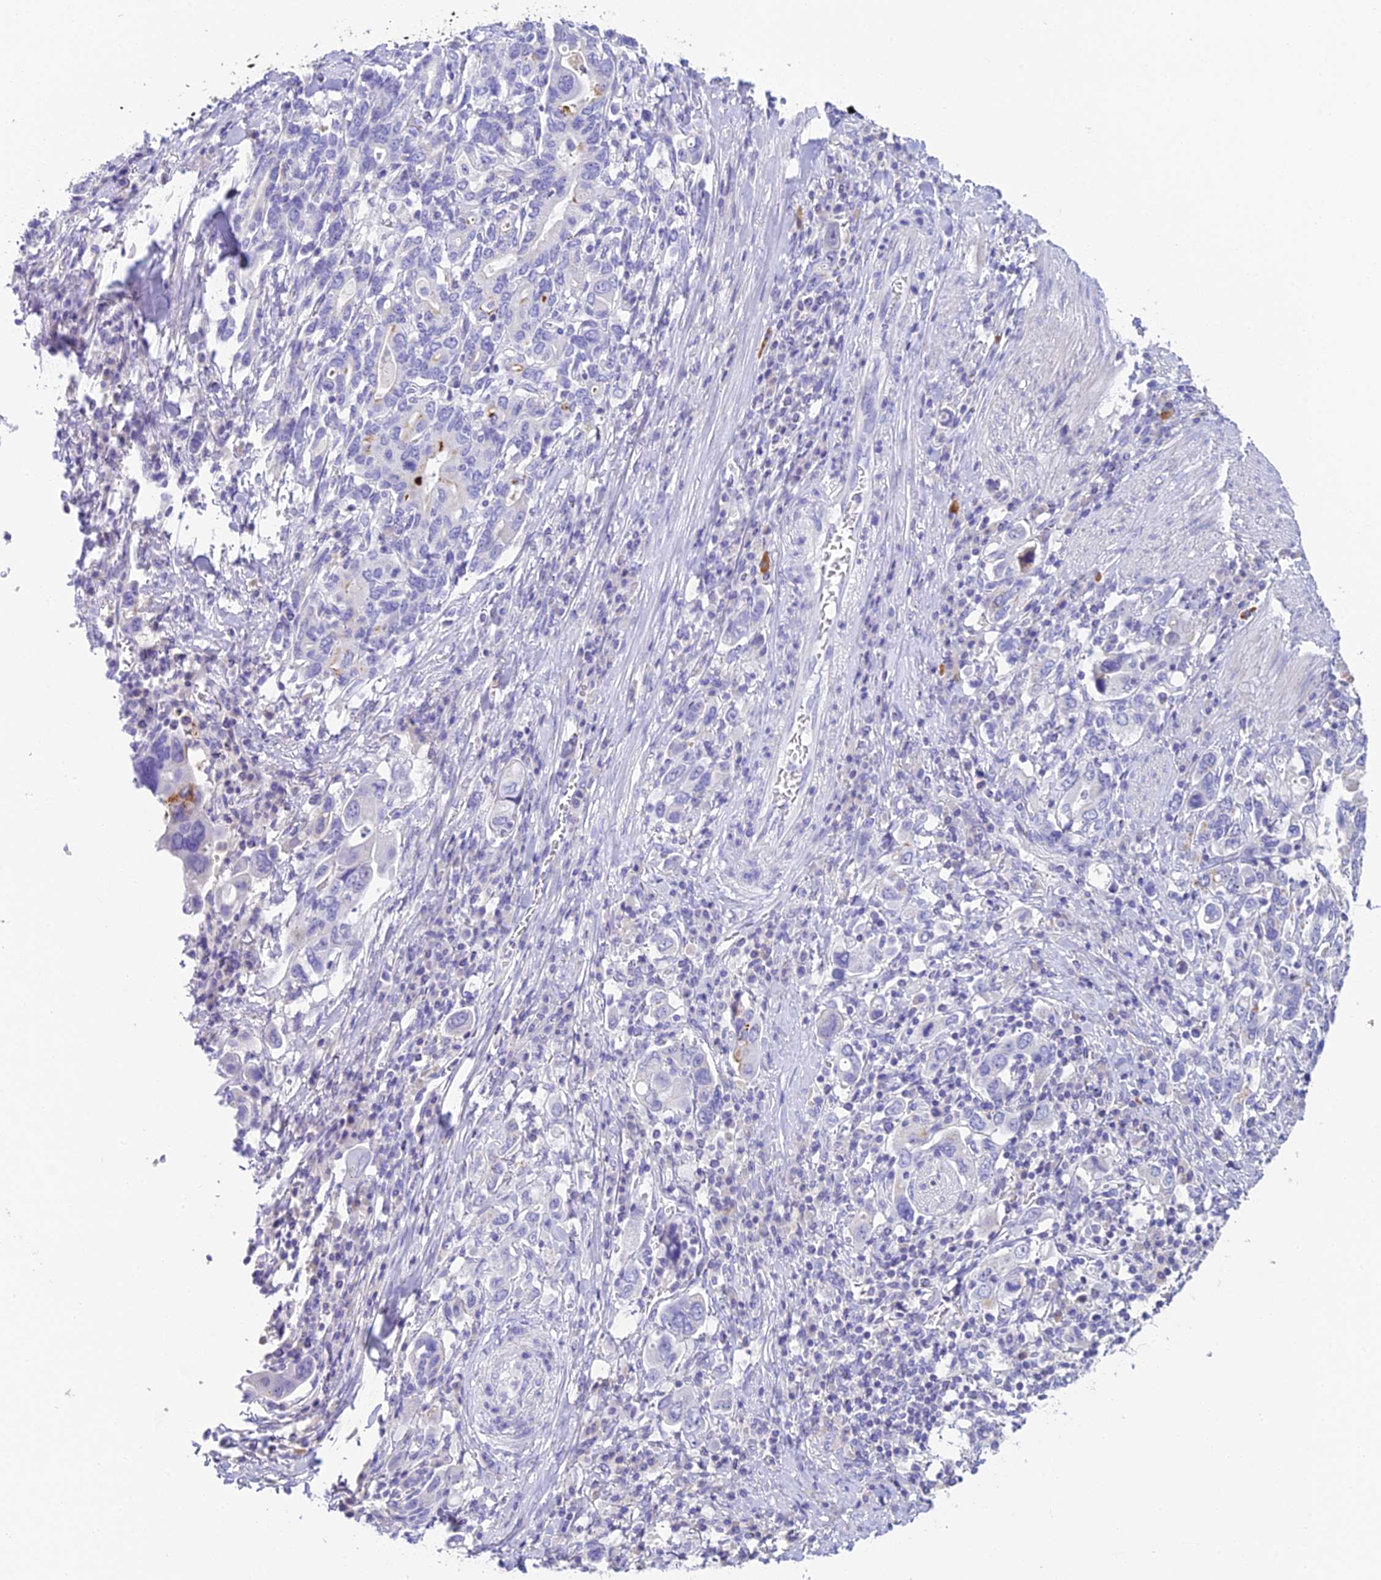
{"staining": {"intensity": "negative", "quantity": "none", "location": "none"}, "tissue": "stomach cancer", "cell_type": "Tumor cells", "image_type": "cancer", "snomed": [{"axis": "morphology", "description": "Adenocarcinoma, NOS"}, {"axis": "topography", "description": "Stomach, upper"}, {"axis": "topography", "description": "Stomach"}], "caption": "This is a photomicrograph of IHC staining of stomach cancer (adenocarcinoma), which shows no staining in tumor cells.", "gene": "C12orf29", "patient": {"sex": "male", "age": 62}}